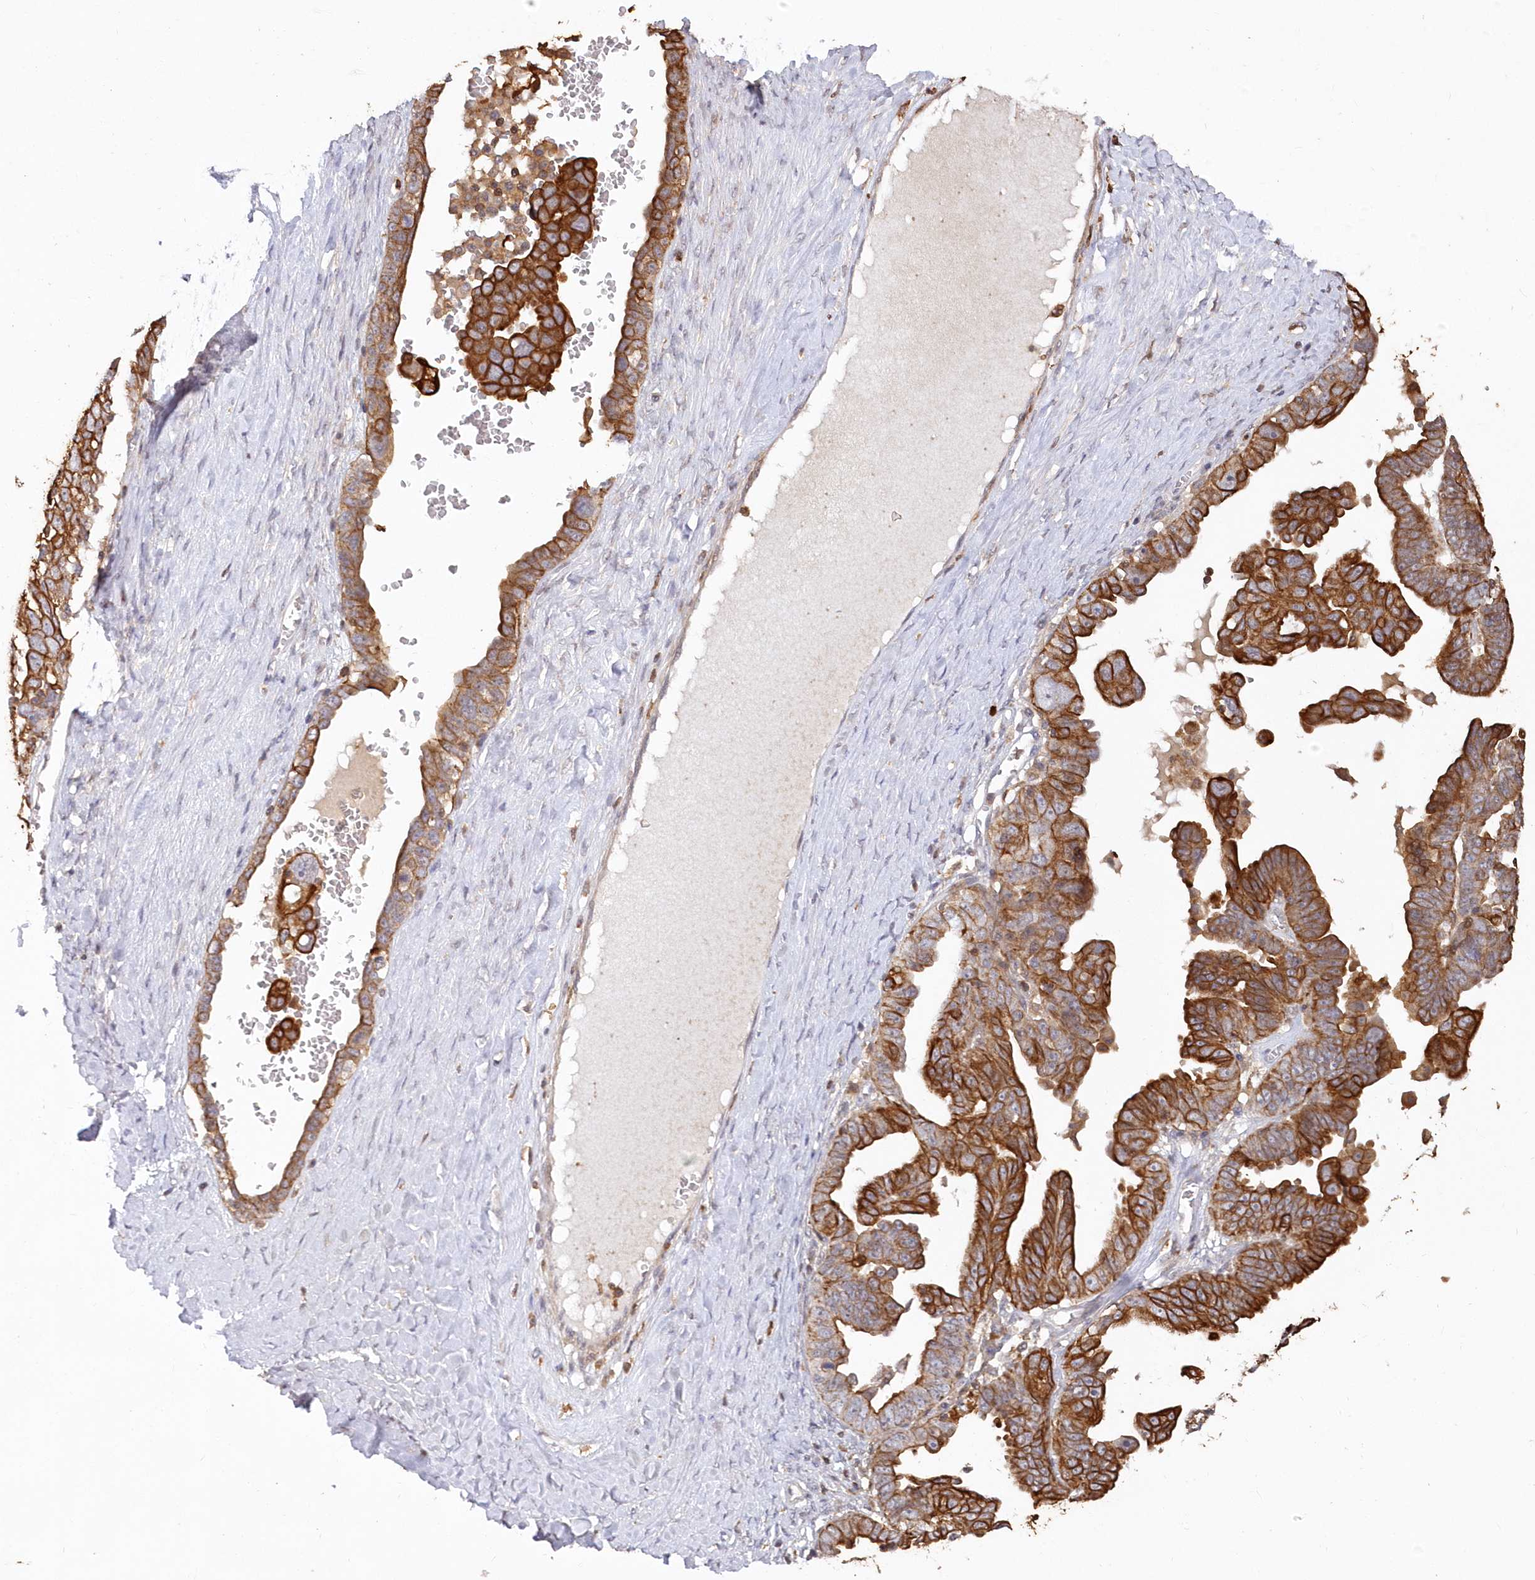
{"staining": {"intensity": "strong", "quantity": ">75%", "location": "cytoplasmic/membranous"}, "tissue": "ovarian cancer", "cell_type": "Tumor cells", "image_type": "cancer", "snomed": [{"axis": "morphology", "description": "Carcinoma, endometroid"}, {"axis": "topography", "description": "Ovary"}], "caption": "About >75% of tumor cells in human ovarian cancer (endometroid carcinoma) exhibit strong cytoplasmic/membranous protein expression as visualized by brown immunohistochemical staining.", "gene": "SNED1", "patient": {"sex": "female", "age": 62}}